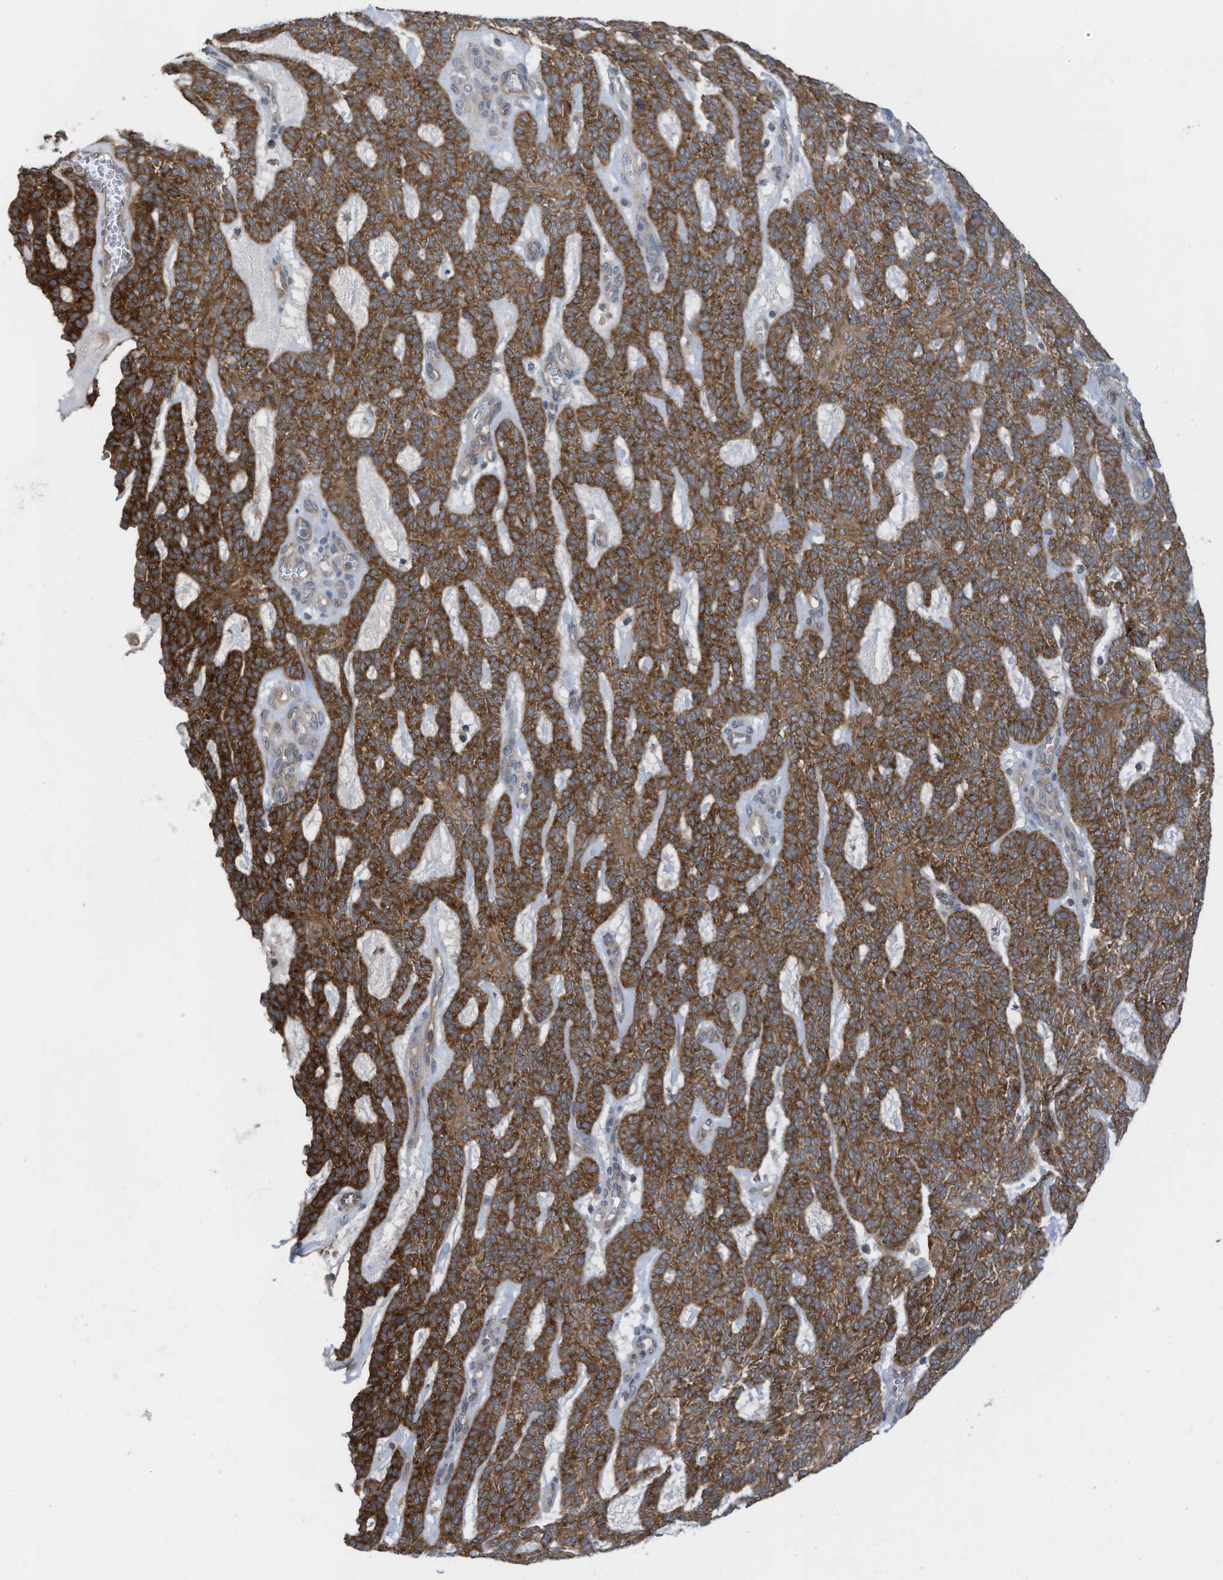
{"staining": {"intensity": "strong", "quantity": ">75%", "location": "cytoplasmic/membranous"}, "tissue": "skin cancer", "cell_type": "Tumor cells", "image_type": "cancer", "snomed": [{"axis": "morphology", "description": "Squamous cell carcinoma, NOS"}, {"axis": "topography", "description": "Skin"}], "caption": "Skin squamous cell carcinoma stained for a protein (brown) exhibits strong cytoplasmic/membranous positive staining in approximately >75% of tumor cells.", "gene": "REPS1", "patient": {"sex": "female", "age": 90}}